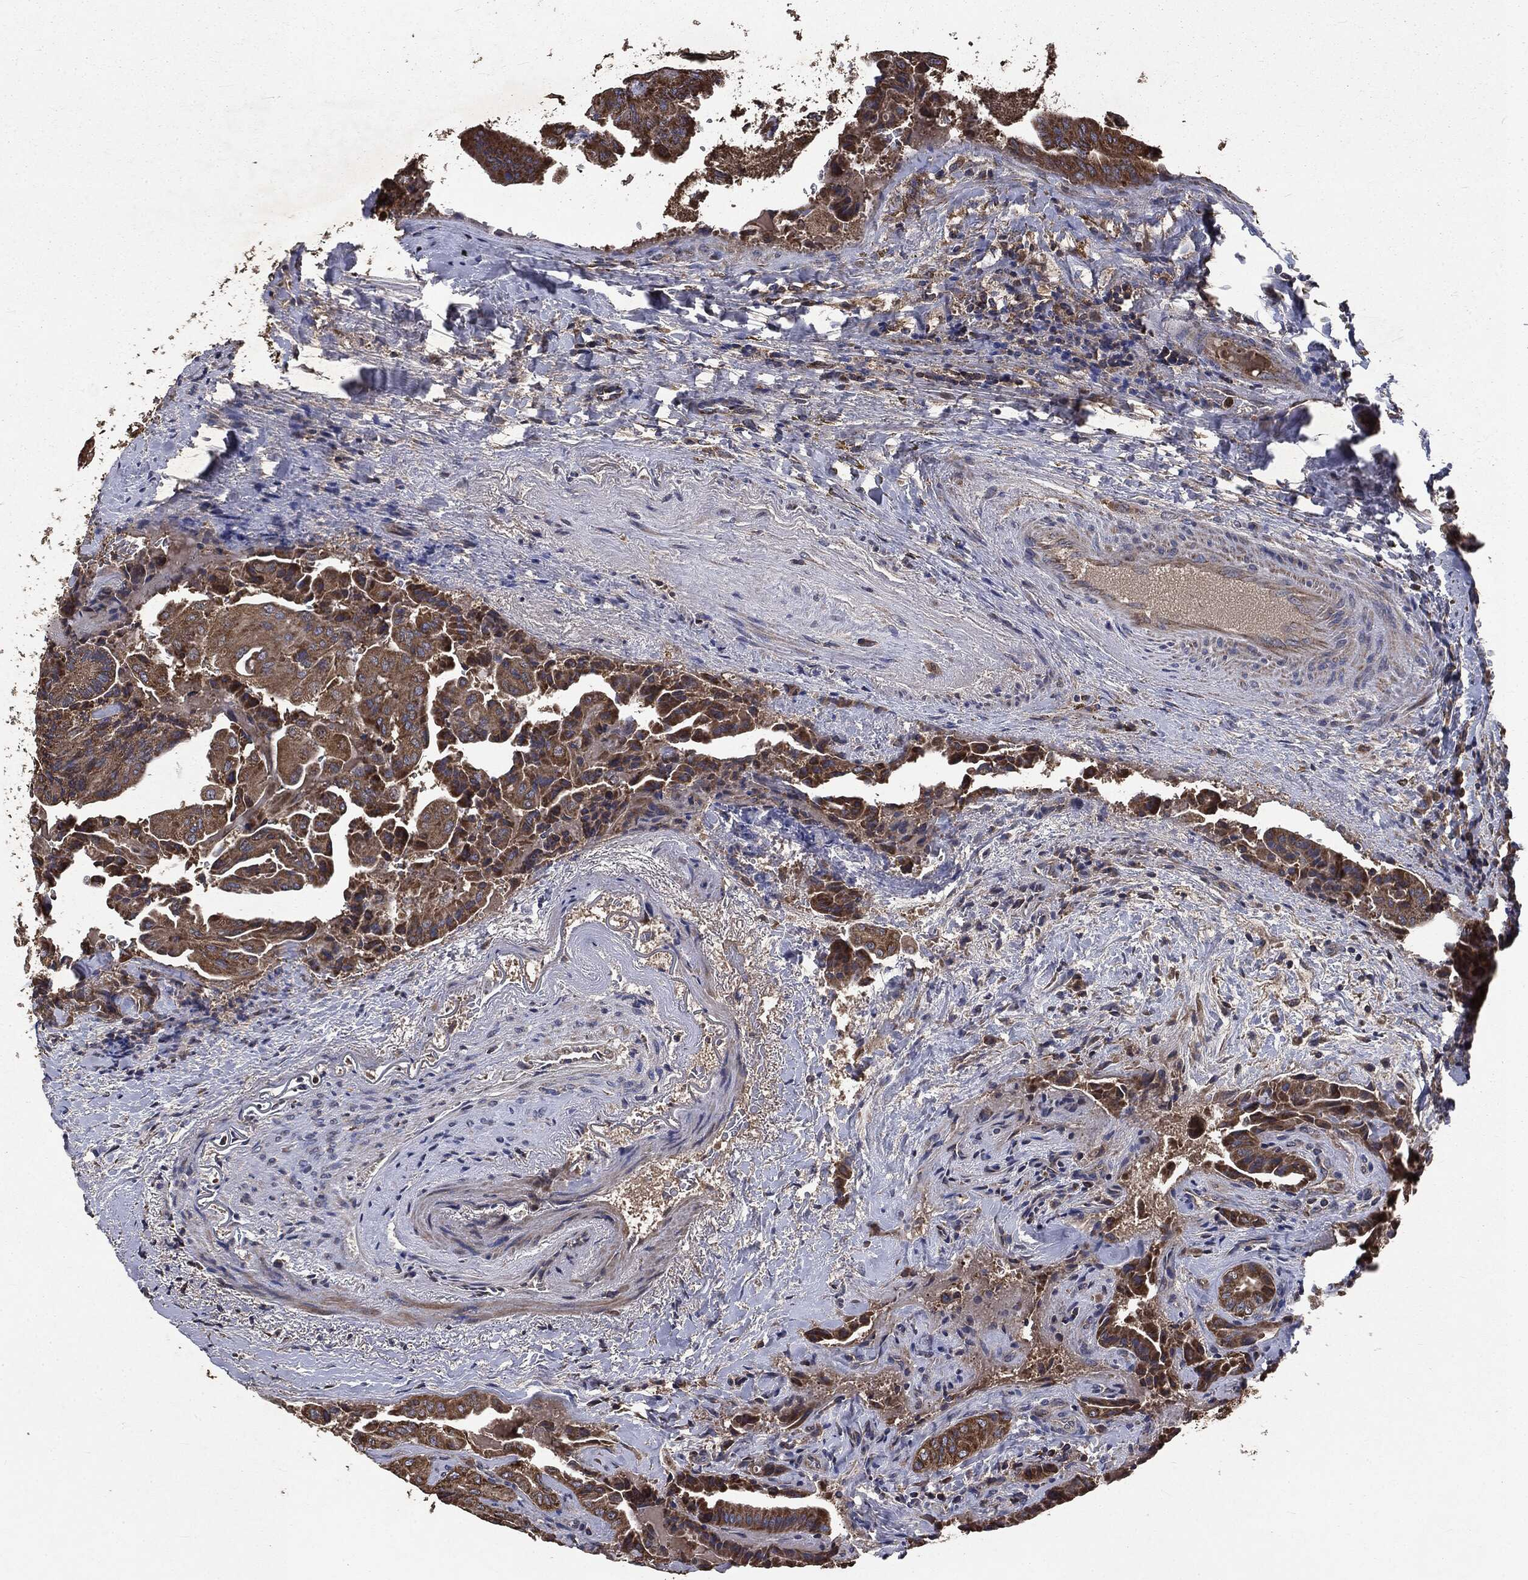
{"staining": {"intensity": "moderate", "quantity": ">75%", "location": "cytoplasmic/membranous"}, "tissue": "thyroid cancer", "cell_type": "Tumor cells", "image_type": "cancer", "snomed": [{"axis": "morphology", "description": "Papillary adenocarcinoma, NOS"}, {"axis": "topography", "description": "Thyroid gland"}], "caption": "The photomicrograph exhibits immunohistochemical staining of thyroid cancer. There is moderate cytoplasmic/membranous expression is appreciated in about >75% of tumor cells.", "gene": "MAPK6", "patient": {"sex": "female", "age": 68}}